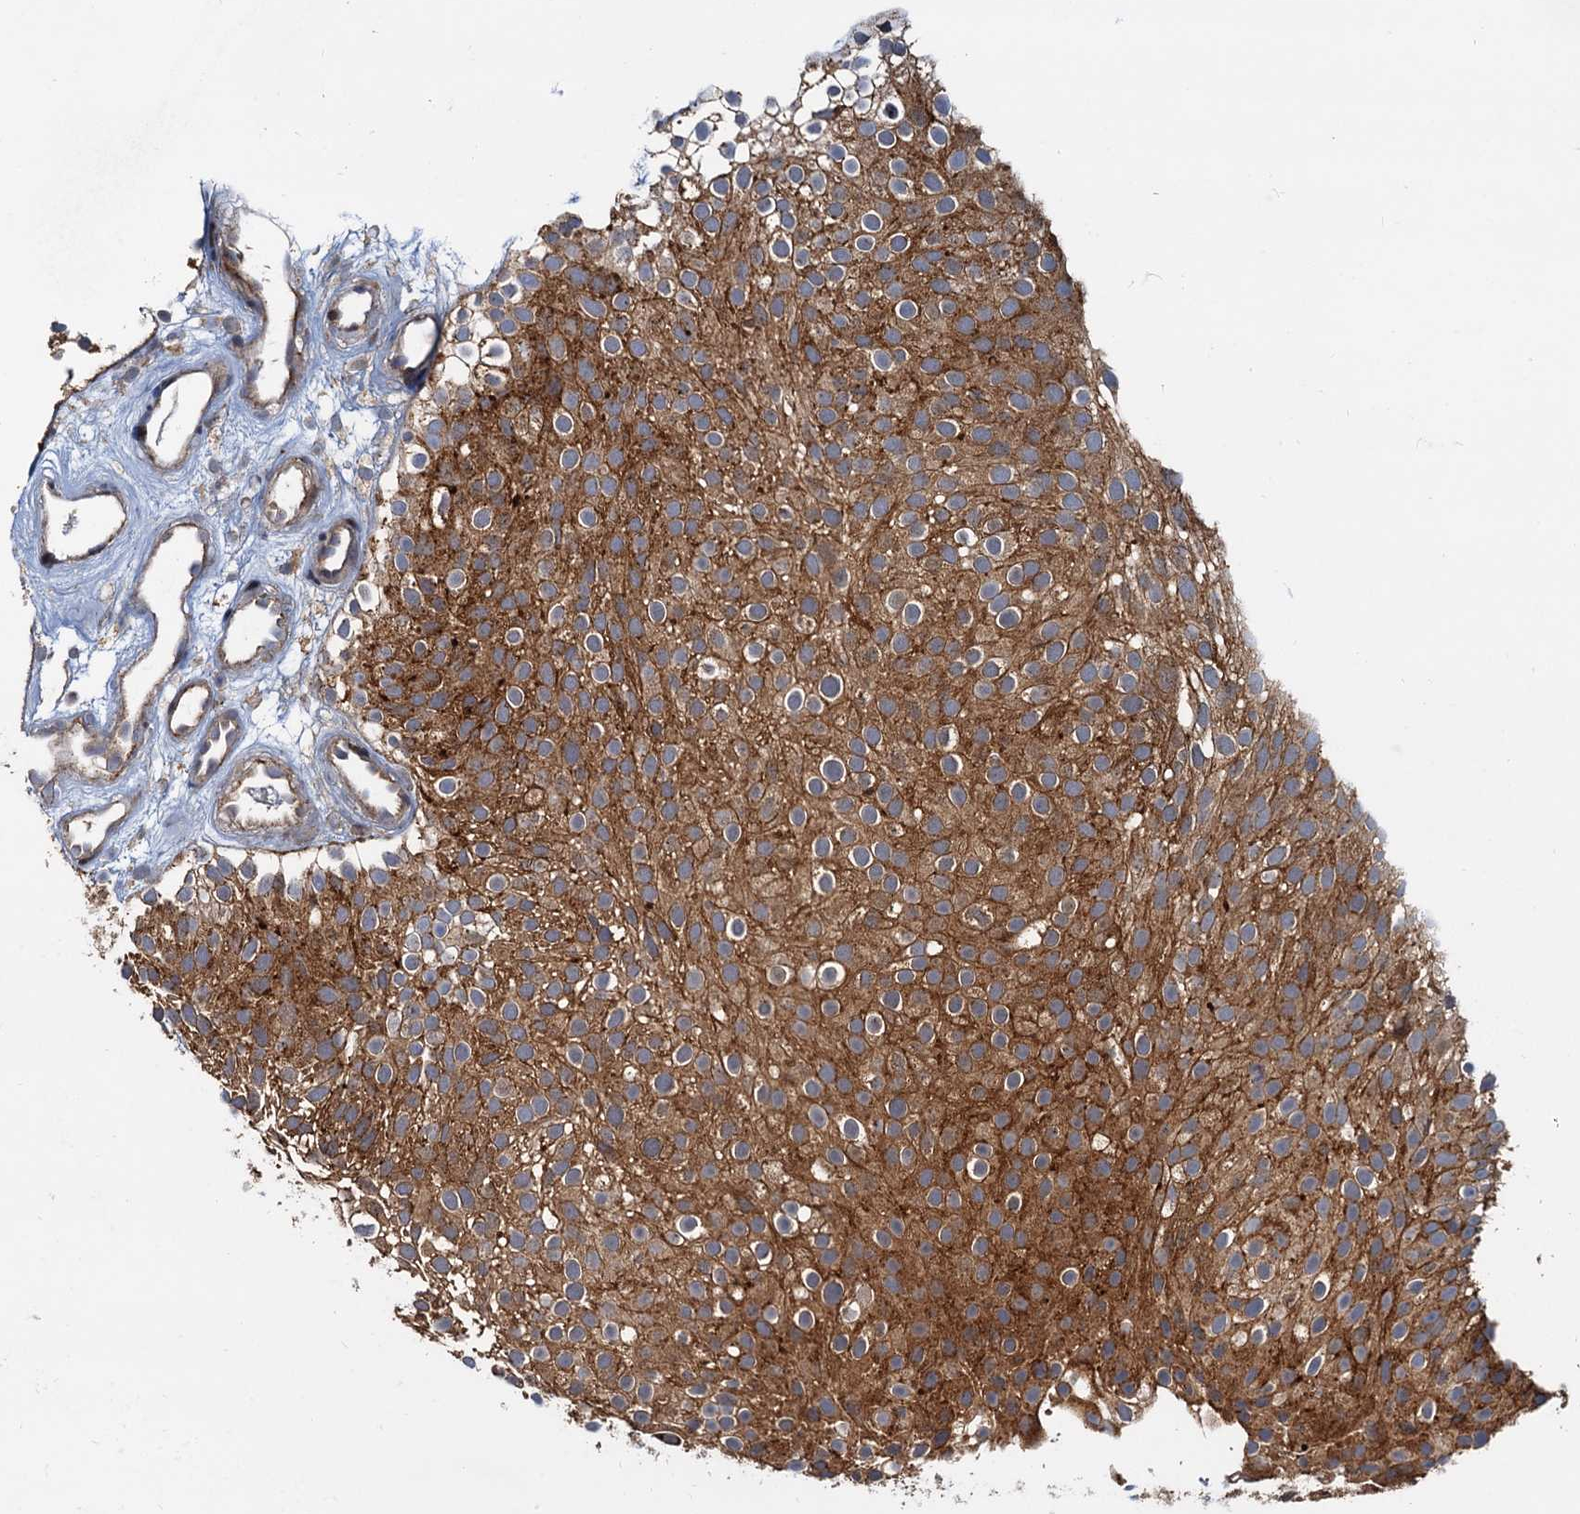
{"staining": {"intensity": "moderate", "quantity": ">75%", "location": "cytoplasmic/membranous"}, "tissue": "urothelial cancer", "cell_type": "Tumor cells", "image_type": "cancer", "snomed": [{"axis": "morphology", "description": "Urothelial carcinoma, Low grade"}, {"axis": "topography", "description": "Urinary bladder"}], "caption": "Low-grade urothelial carcinoma stained with DAB (3,3'-diaminobenzidine) immunohistochemistry (IHC) displays medium levels of moderate cytoplasmic/membranous staining in approximately >75% of tumor cells.", "gene": "TOLLIP", "patient": {"sex": "male", "age": 78}}